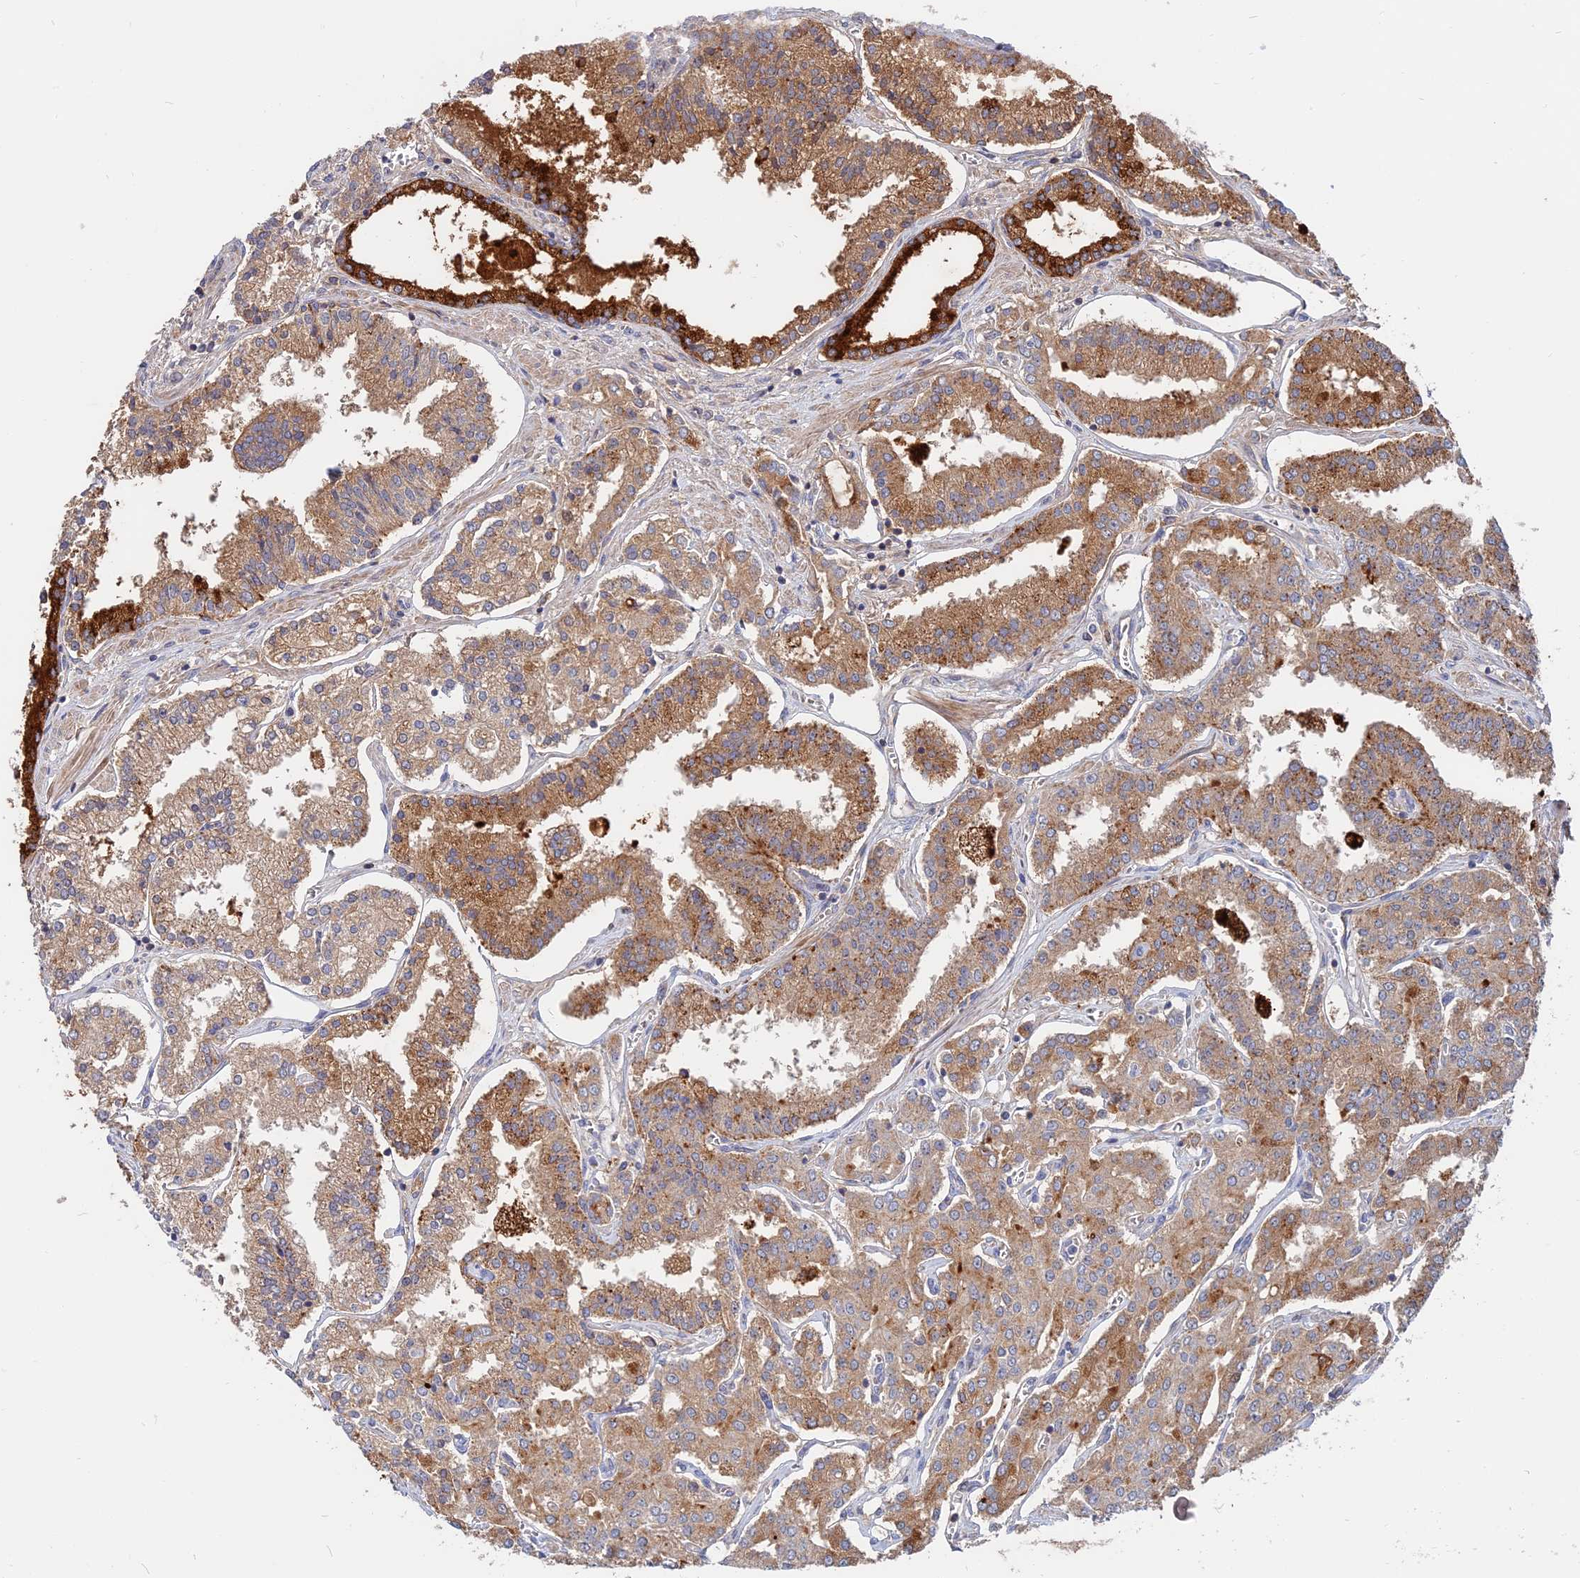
{"staining": {"intensity": "moderate", "quantity": ">75%", "location": "cytoplasmic/membranous"}, "tissue": "prostate cancer", "cell_type": "Tumor cells", "image_type": "cancer", "snomed": [{"axis": "morphology", "description": "Adenocarcinoma, High grade"}, {"axis": "topography", "description": "Prostate"}], "caption": "A brown stain labels moderate cytoplasmic/membranous expression of a protein in human prostate cancer (high-grade adenocarcinoma) tumor cells. (Stains: DAB (3,3'-diaminobenzidine) in brown, nuclei in blue, Microscopy: brightfield microscopy at high magnification).", "gene": "TRIM43B", "patient": {"sex": "male", "age": 71}}